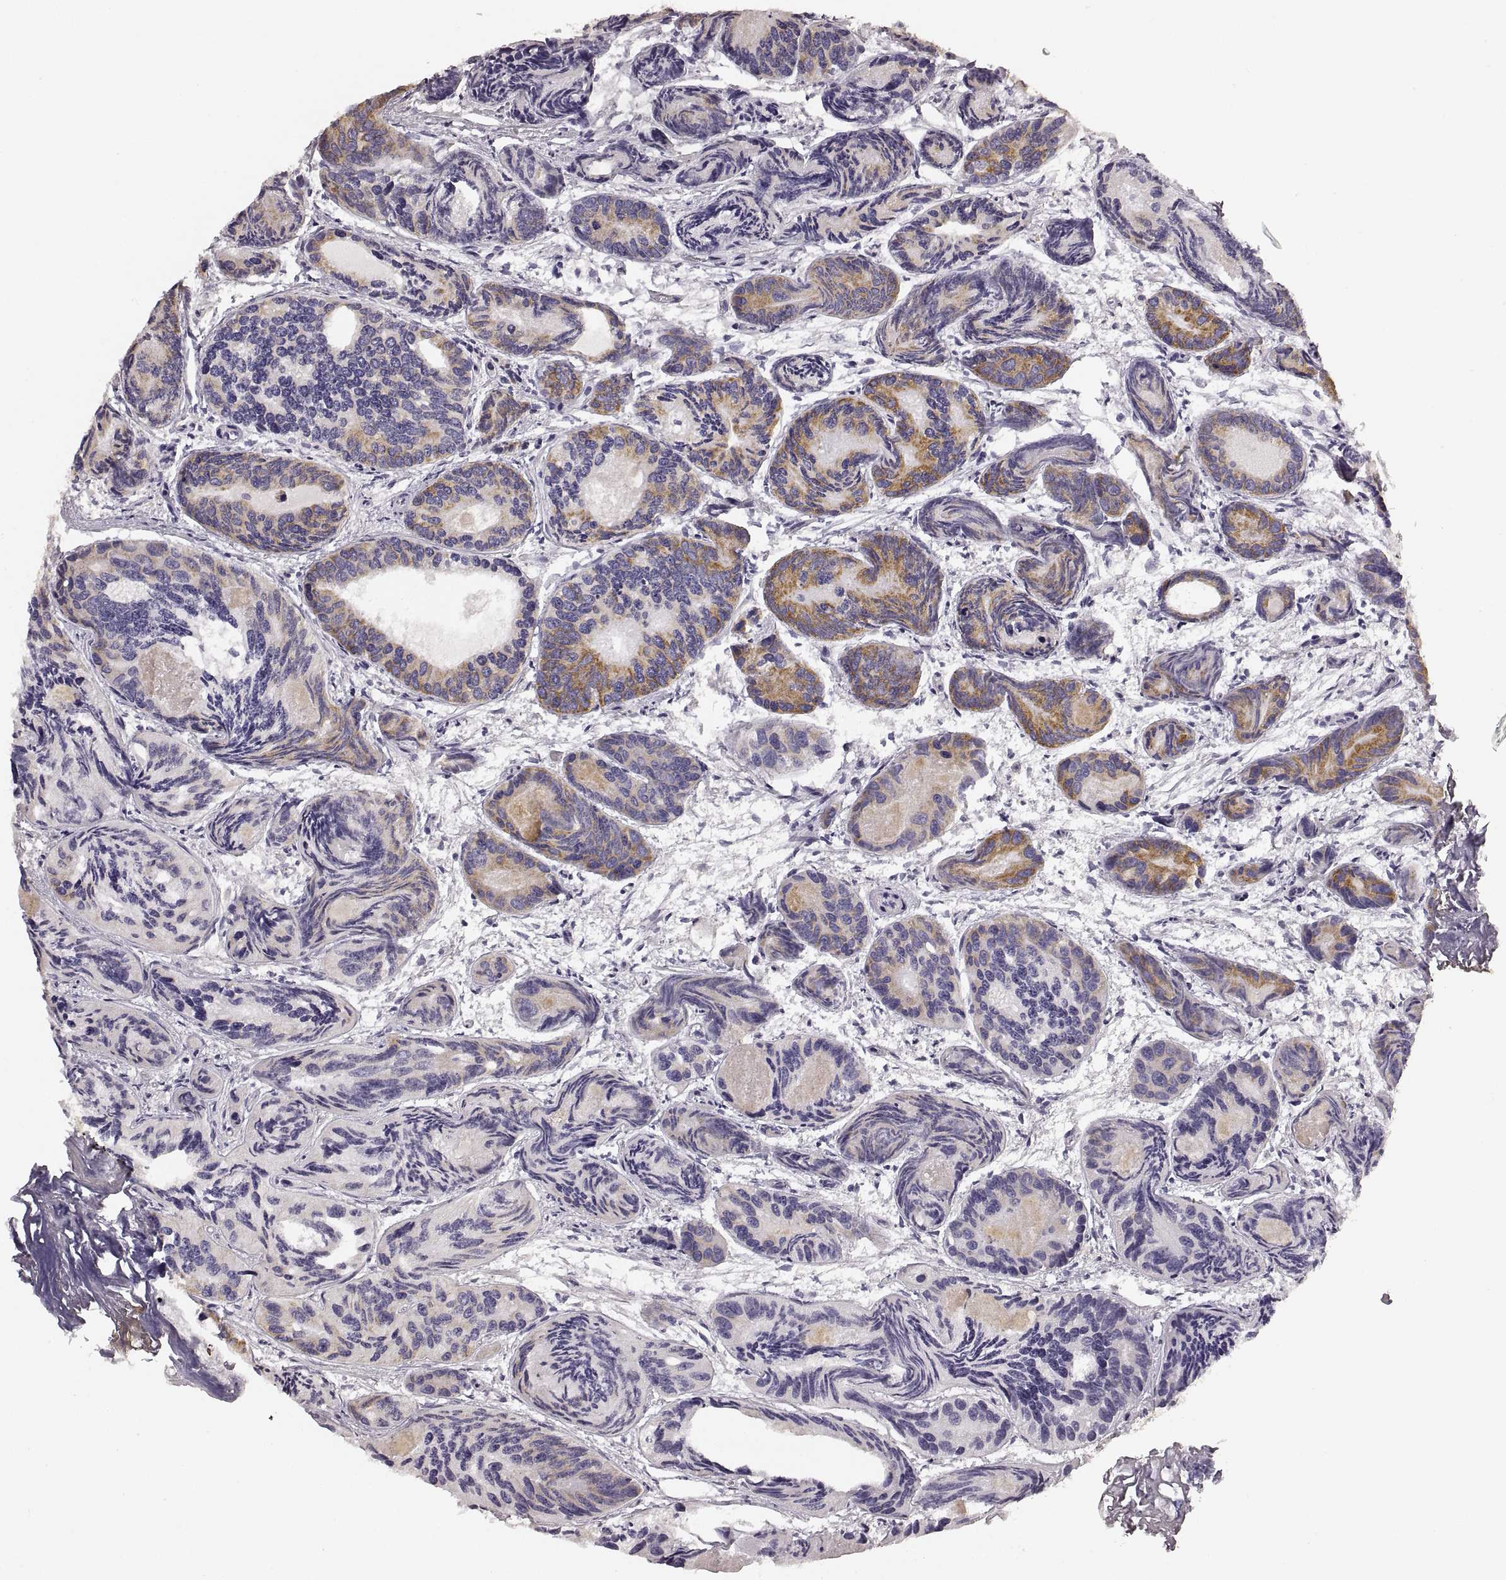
{"staining": {"intensity": "weak", "quantity": ">75%", "location": "cytoplasmic/membranous"}, "tissue": "prostate cancer", "cell_type": "Tumor cells", "image_type": "cancer", "snomed": [{"axis": "morphology", "description": "Adenocarcinoma, Medium grade"}, {"axis": "topography", "description": "Prostate"}], "caption": "Prostate adenocarcinoma (medium-grade) stained for a protein reveals weak cytoplasmic/membranous positivity in tumor cells. Using DAB (brown) and hematoxylin (blue) stains, captured at high magnification using brightfield microscopy.", "gene": "RDH13", "patient": {"sex": "male", "age": 74}}